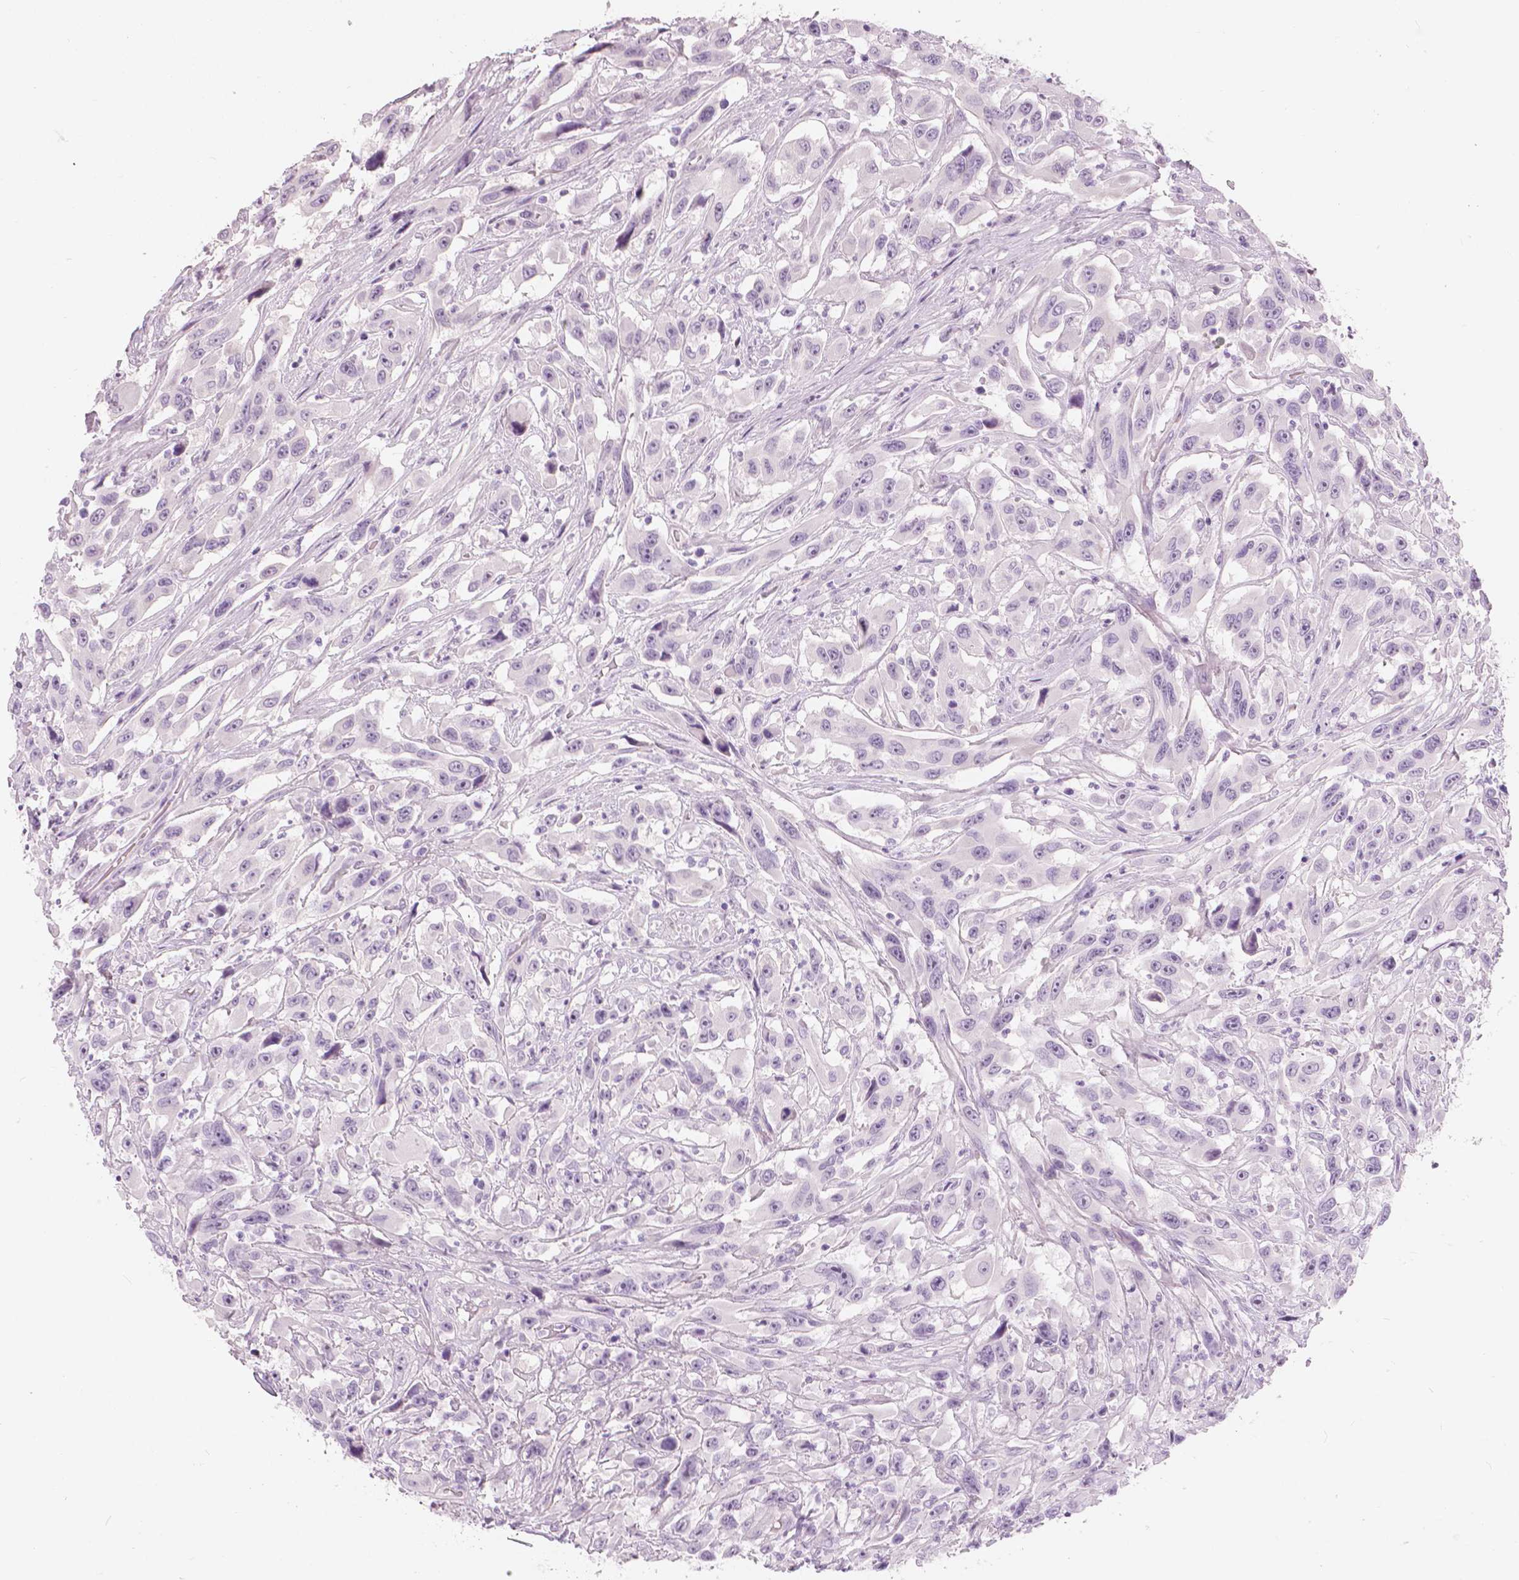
{"staining": {"intensity": "negative", "quantity": "none", "location": "none"}, "tissue": "urothelial cancer", "cell_type": "Tumor cells", "image_type": "cancer", "snomed": [{"axis": "morphology", "description": "Urothelial carcinoma, High grade"}, {"axis": "topography", "description": "Urinary bladder"}], "caption": "Immunohistochemistry (IHC) of human urothelial cancer displays no expression in tumor cells.", "gene": "A4GNT", "patient": {"sex": "male", "age": 53}}